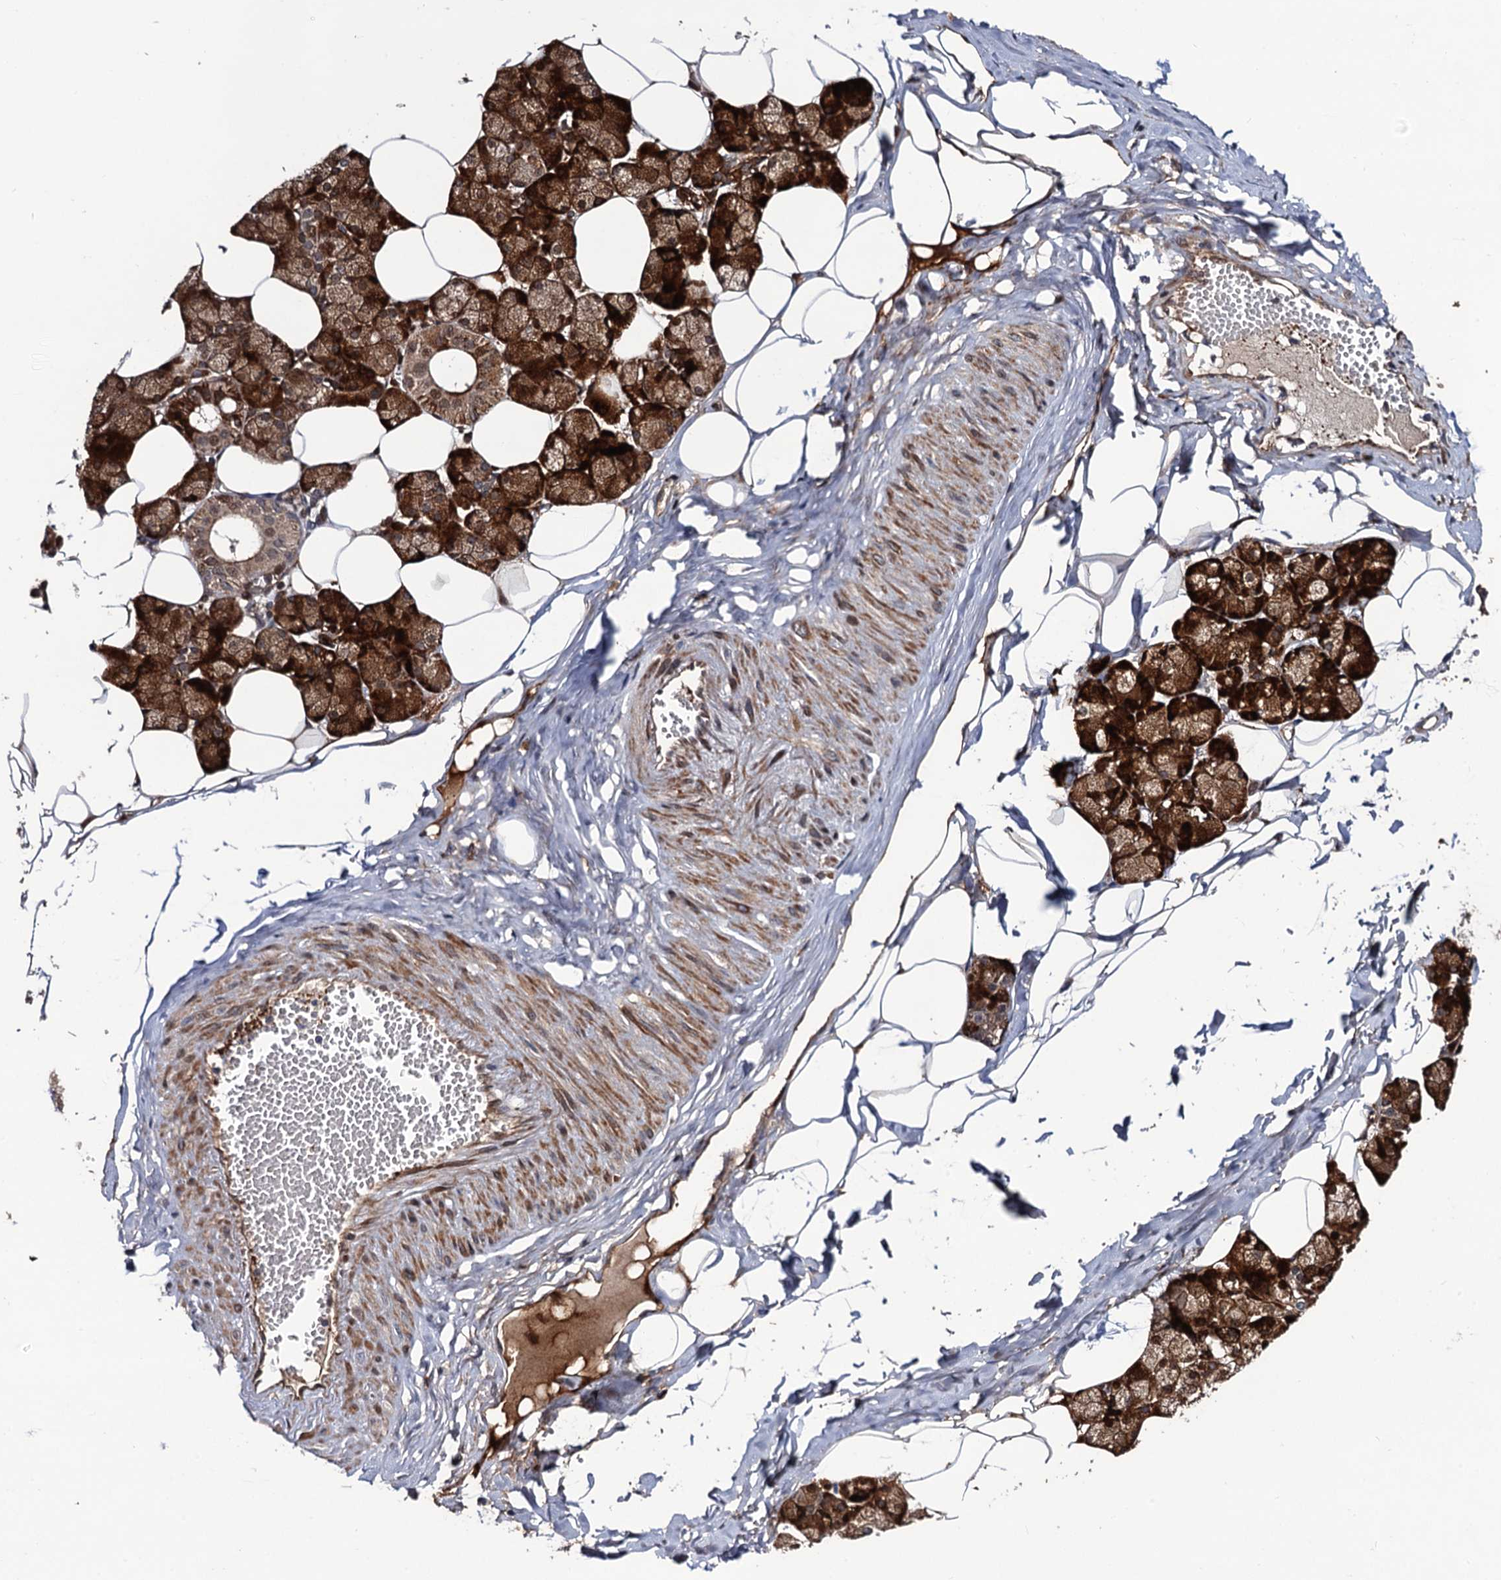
{"staining": {"intensity": "strong", "quantity": "25%-75%", "location": "cytoplasmic/membranous,nuclear"}, "tissue": "salivary gland", "cell_type": "Glandular cells", "image_type": "normal", "snomed": [{"axis": "morphology", "description": "Normal tissue, NOS"}, {"axis": "topography", "description": "Salivary gland"}], "caption": "The micrograph shows a brown stain indicating the presence of a protein in the cytoplasmic/membranous,nuclear of glandular cells in salivary gland. (brown staining indicates protein expression, while blue staining denotes nuclei).", "gene": "LRRC63", "patient": {"sex": "male", "age": 62}}